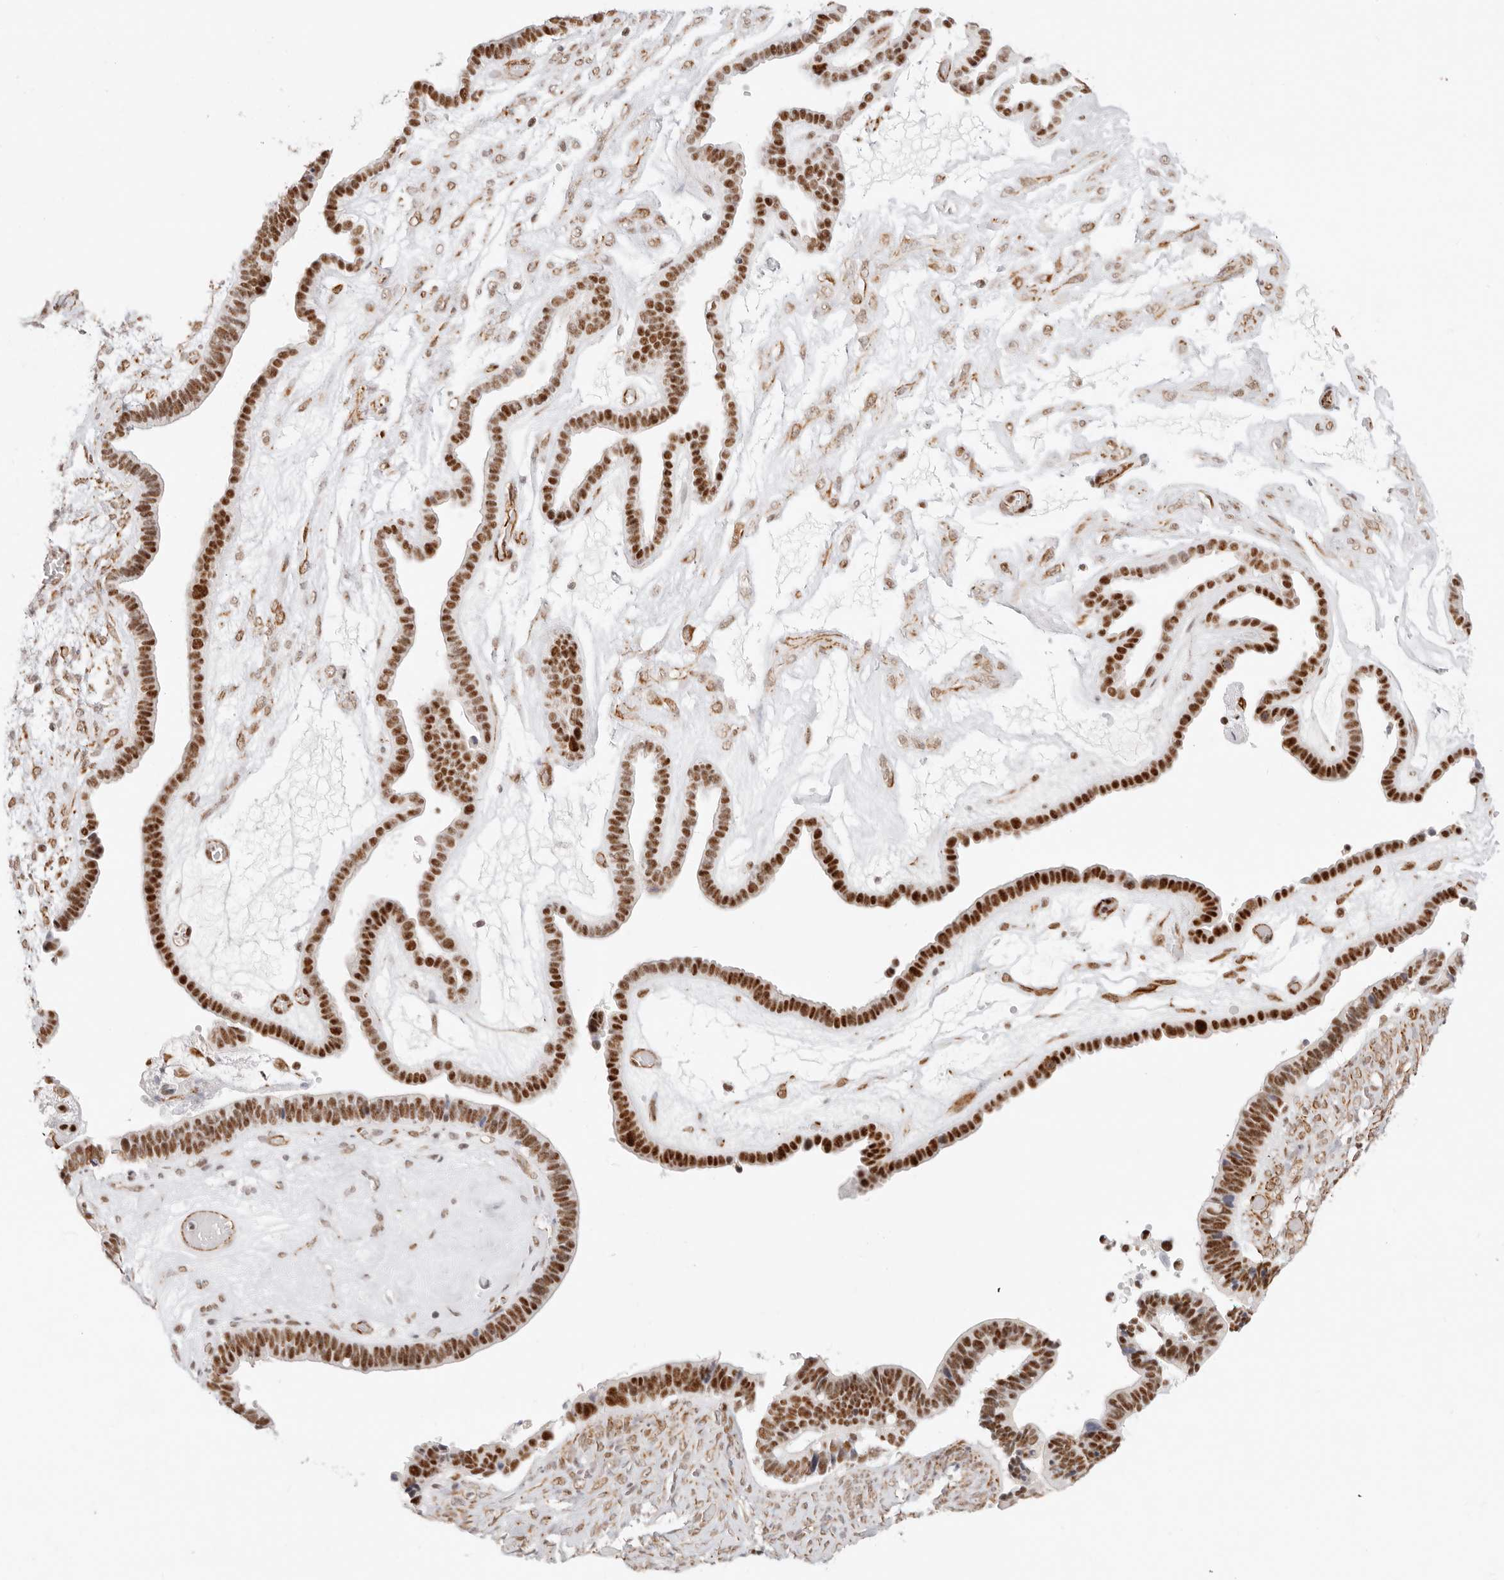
{"staining": {"intensity": "strong", "quantity": ">75%", "location": "nuclear"}, "tissue": "ovarian cancer", "cell_type": "Tumor cells", "image_type": "cancer", "snomed": [{"axis": "morphology", "description": "Cystadenocarcinoma, serous, NOS"}, {"axis": "topography", "description": "Ovary"}], "caption": "High-power microscopy captured an IHC micrograph of serous cystadenocarcinoma (ovarian), revealing strong nuclear staining in approximately >75% of tumor cells.", "gene": "ZC3H11A", "patient": {"sex": "female", "age": 56}}